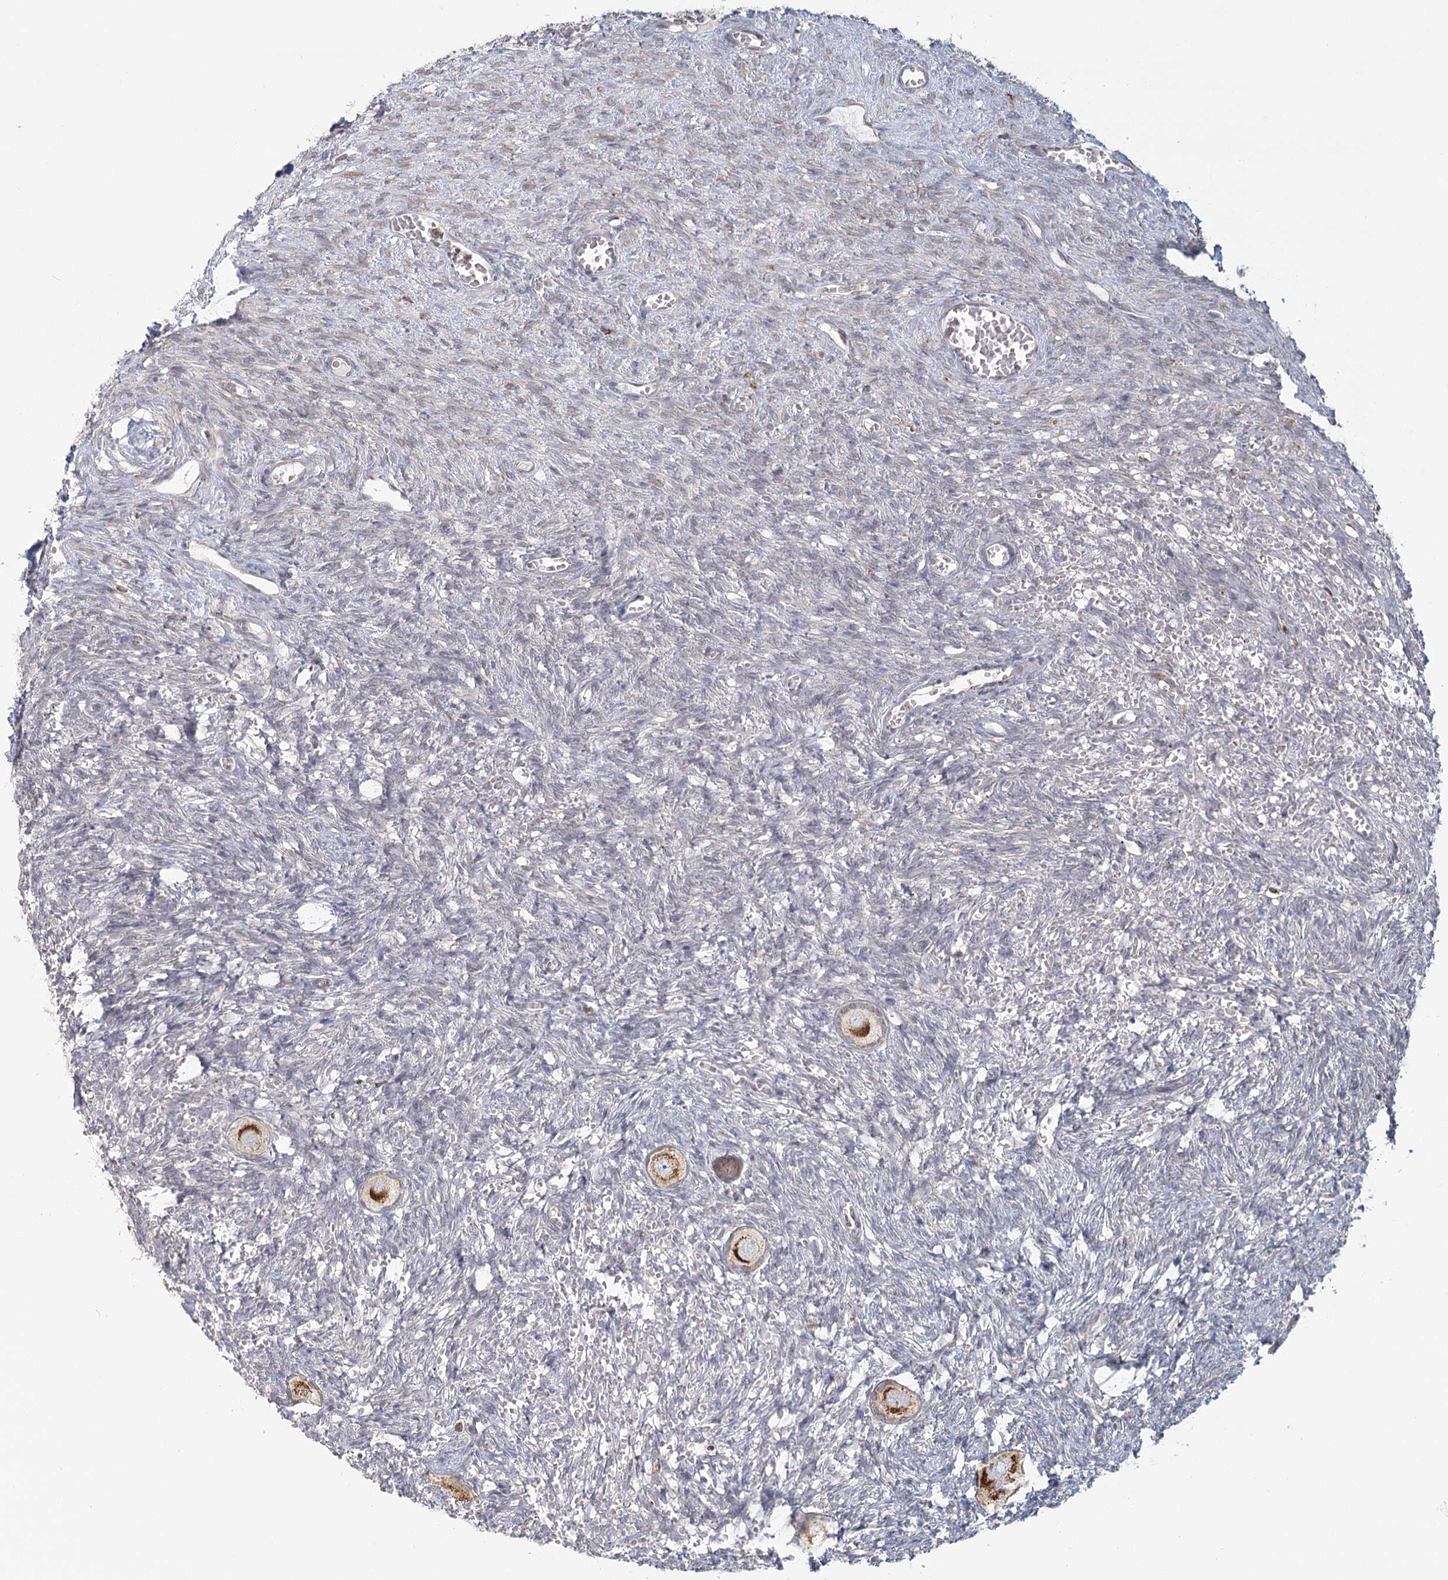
{"staining": {"intensity": "strong", "quantity": ">75%", "location": "cytoplasmic/membranous"}, "tissue": "ovary", "cell_type": "Follicle cells", "image_type": "normal", "snomed": [{"axis": "morphology", "description": "Normal tissue, NOS"}, {"axis": "topography", "description": "Ovary"}], "caption": "Immunohistochemistry staining of benign ovary, which reveals high levels of strong cytoplasmic/membranous positivity in approximately >75% of follicle cells indicating strong cytoplasmic/membranous protein expression. The staining was performed using DAB (3,3'-diaminobenzidine) (brown) for protein detection and nuclei were counterstained in hematoxylin (blue).", "gene": "LACTB", "patient": {"sex": "female", "age": 27}}